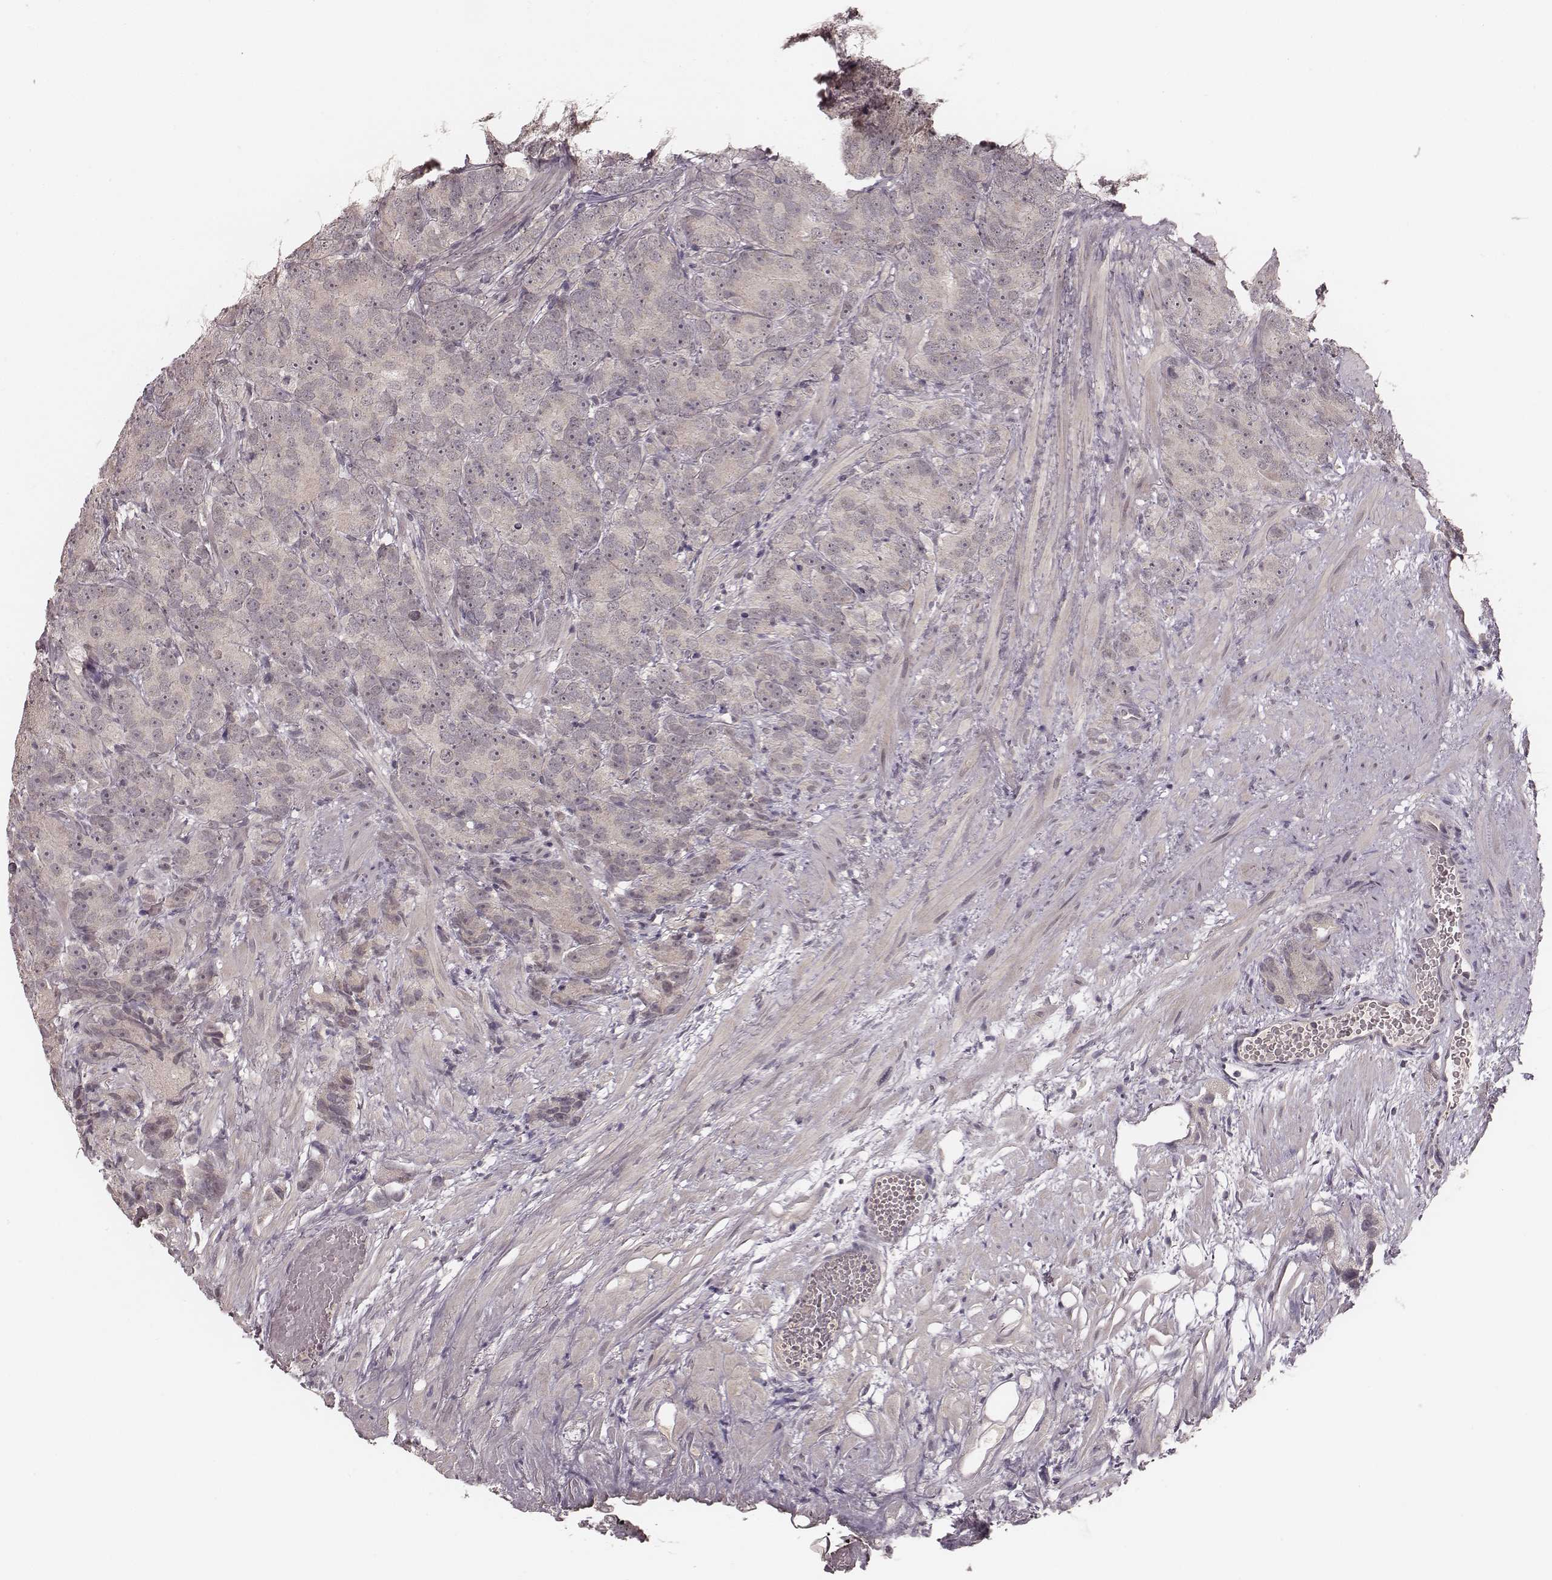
{"staining": {"intensity": "negative", "quantity": "none", "location": "none"}, "tissue": "prostate cancer", "cell_type": "Tumor cells", "image_type": "cancer", "snomed": [{"axis": "morphology", "description": "Adenocarcinoma, High grade"}, {"axis": "topography", "description": "Prostate"}], "caption": "IHC image of neoplastic tissue: human prostate cancer (high-grade adenocarcinoma) stained with DAB displays no significant protein expression in tumor cells.", "gene": "LY6K", "patient": {"sex": "male", "age": 90}}